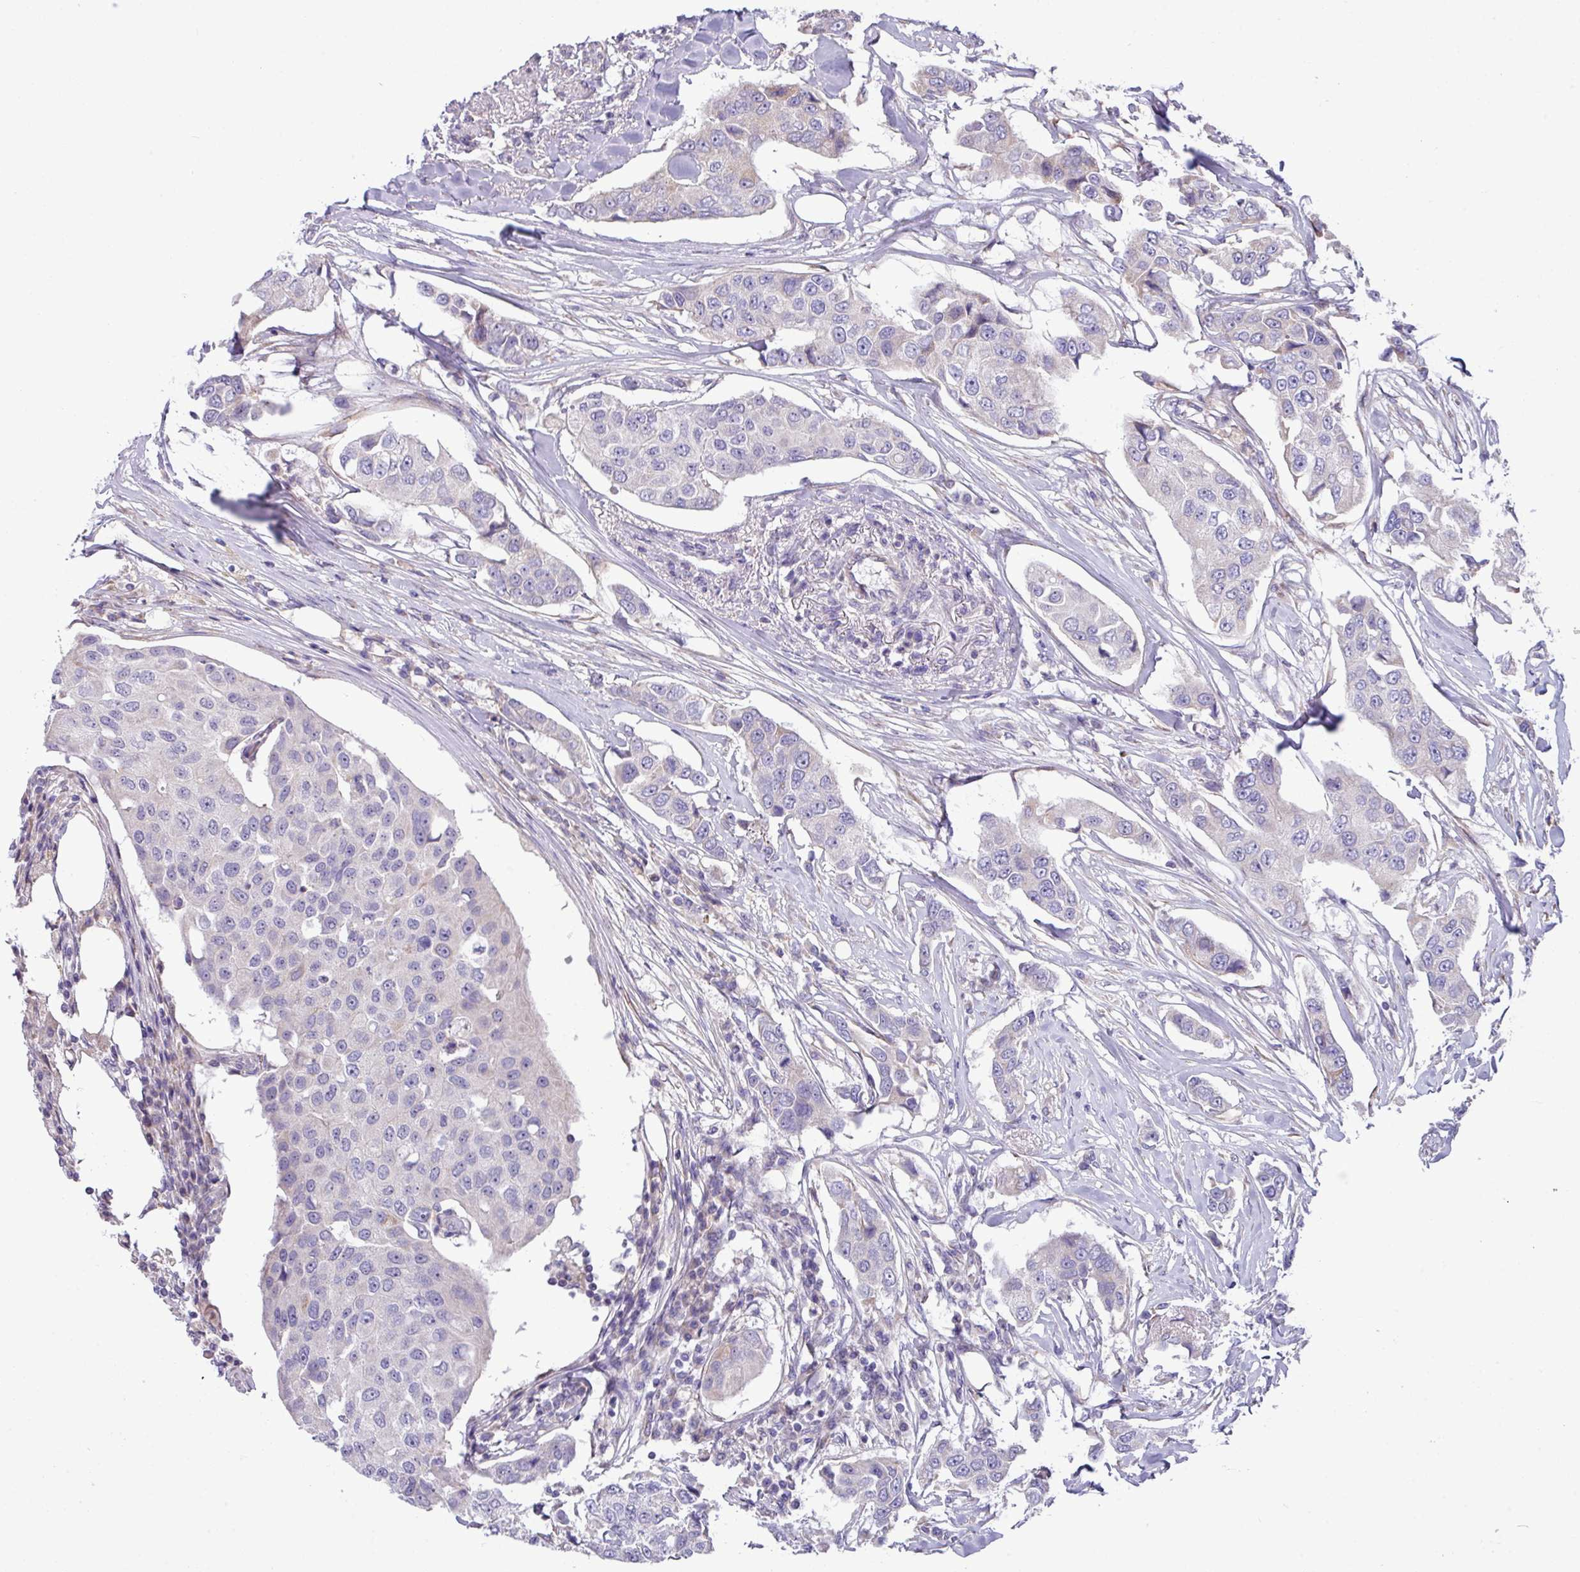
{"staining": {"intensity": "negative", "quantity": "none", "location": "none"}, "tissue": "breast cancer", "cell_type": "Tumor cells", "image_type": "cancer", "snomed": [{"axis": "morphology", "description": "Duct carcinoma"}, {"axis": "topography", "description": "Breast"}], "caption": "Immunohistochemical staining of human breast cancer (infiltrating ductal carcinoma) shows no significant staining in tumor cells.", "gene": "IRGC", "patient": {"sex": "female", "age": 80}}